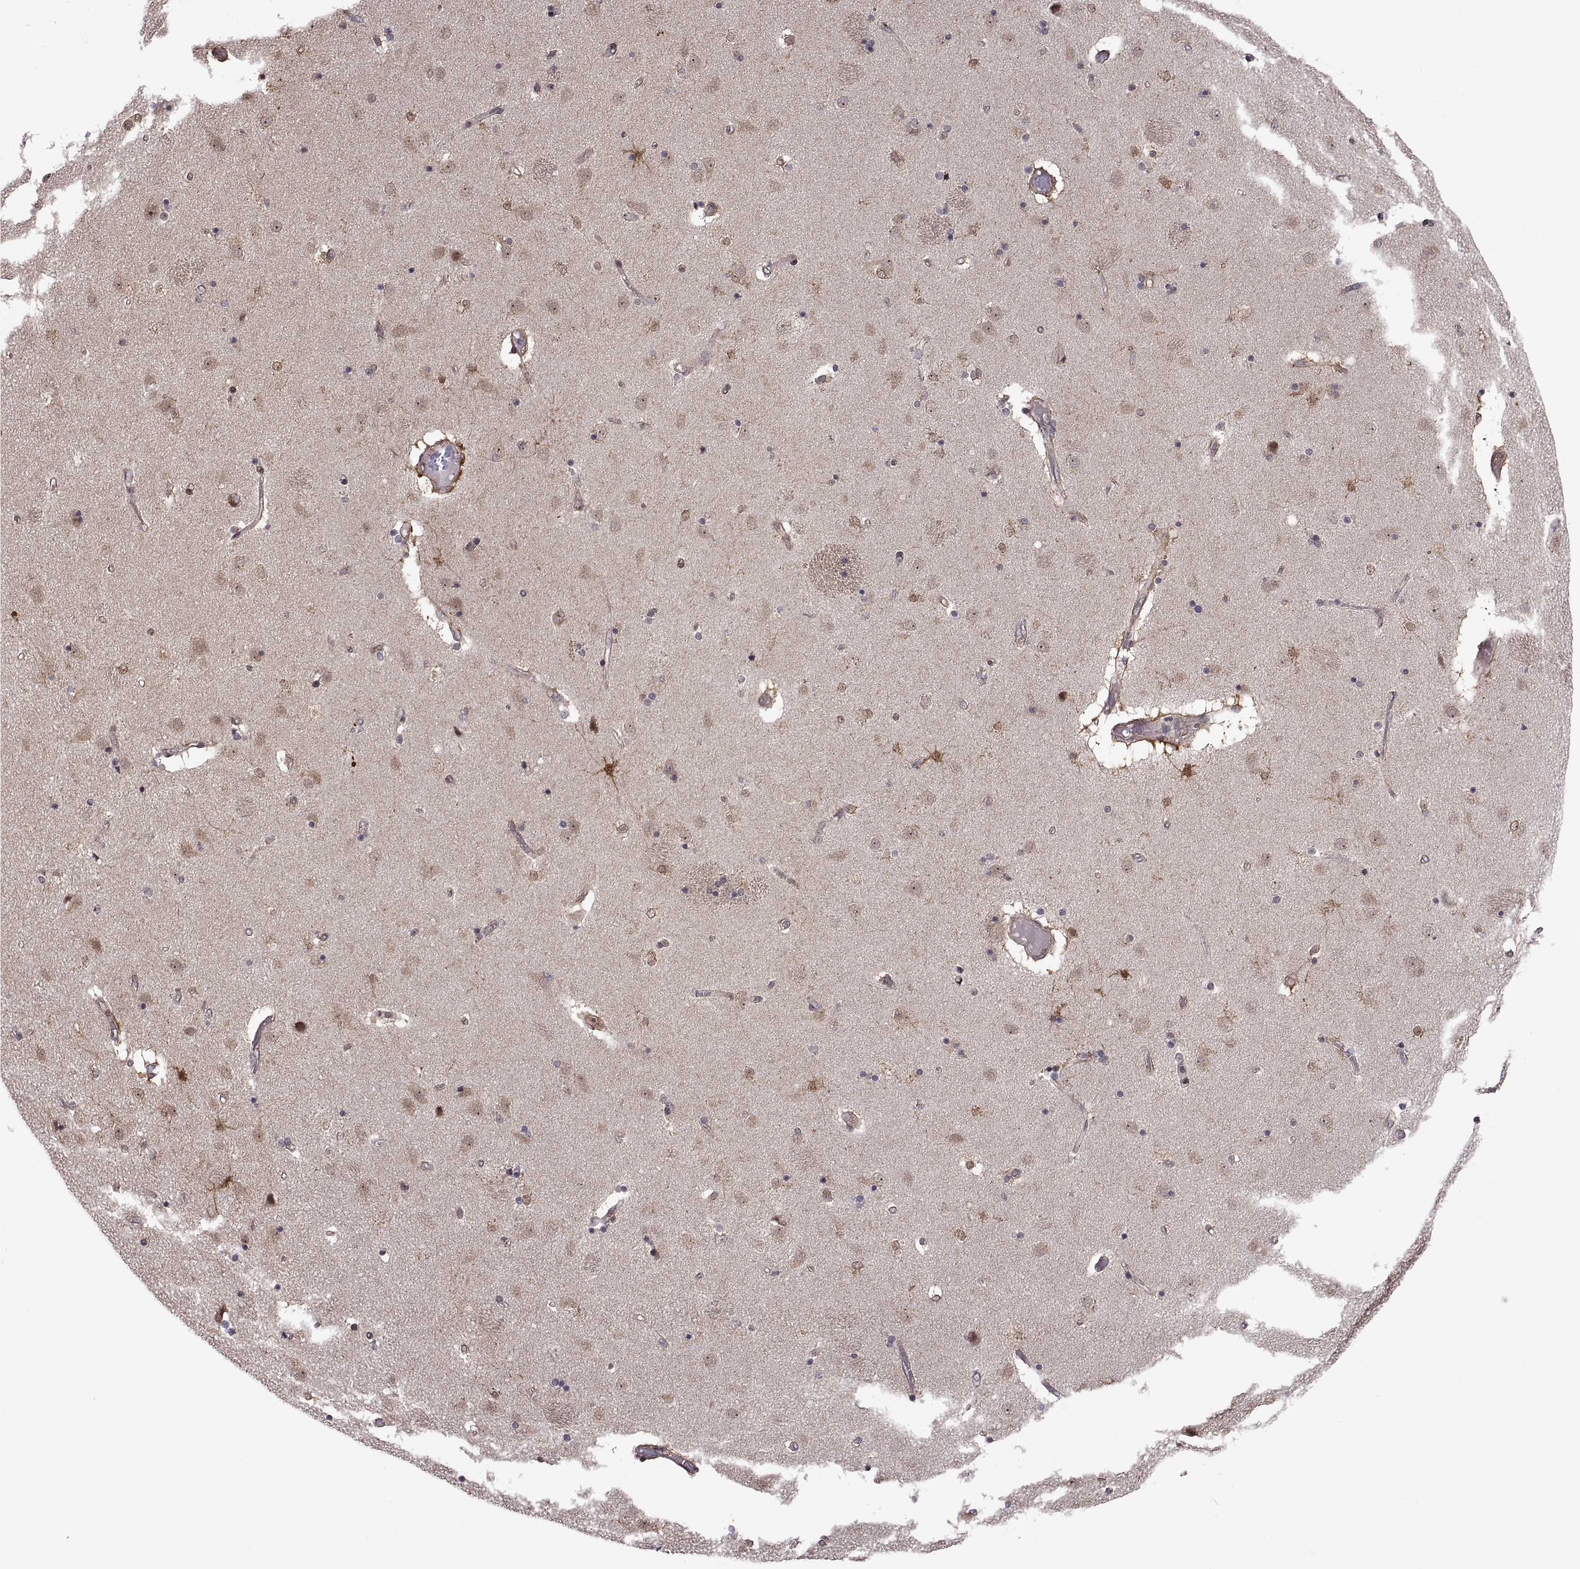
{"staining": {"intensity": "negative", "quantity": "none", "location": "none"}, "tissue": "caudate", "cell_type": "Glial cells", "image_type": "normal", "snomed": [{"axis": "morphology", "description": "Normal tissue, NOS"}, {"axis": "topography", "description": "Lateral ventricle wall"}], "caption": "The histopathology image reveals no staining of glial cells in normal caudate.", "gene": "ARRB1", "patient": {"sex": "female", "age": 71}}